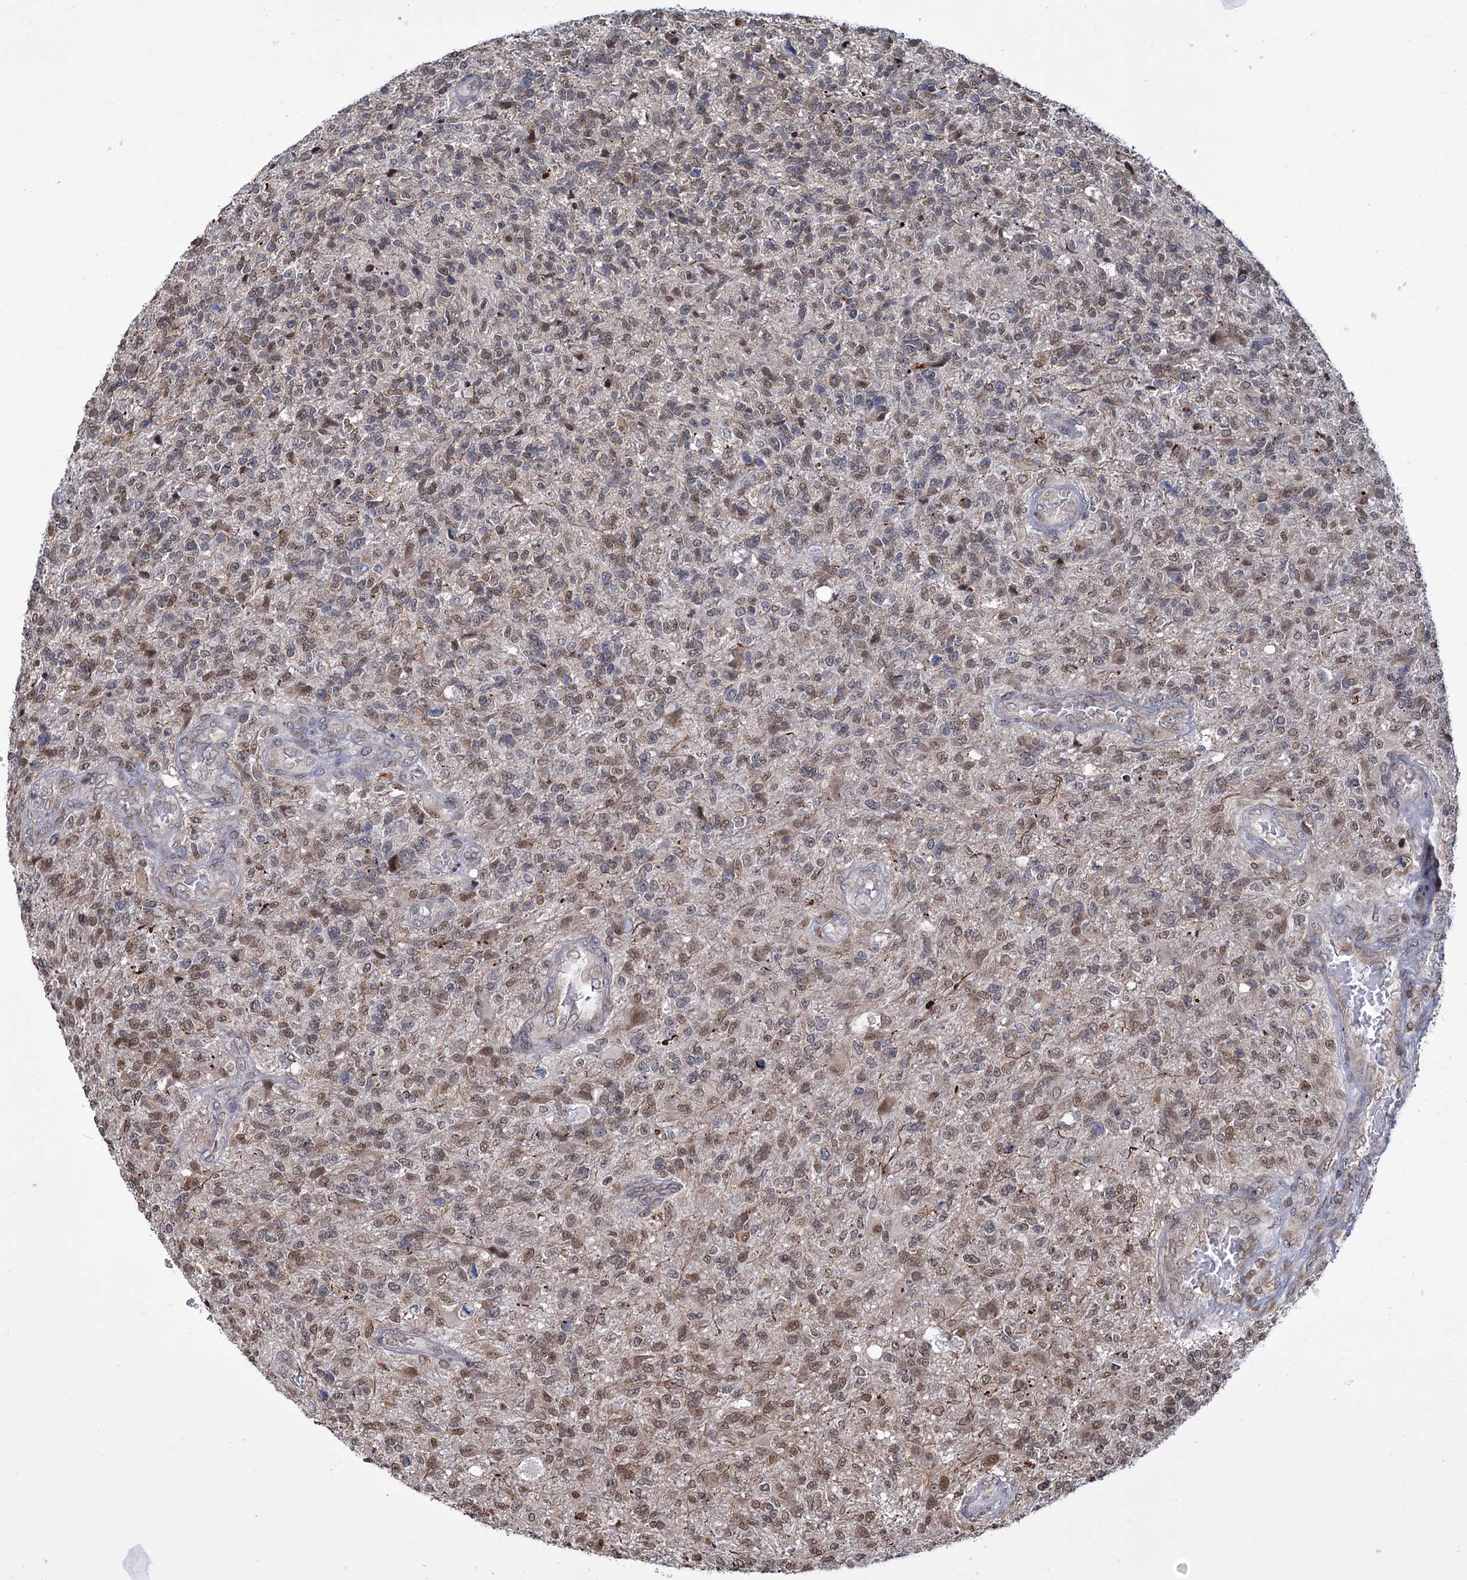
{"staining": {"intensity": "moderate", "quantity": "25%-75%", "location": "cytoplasmic/membranous,nuclear"}, "tissue": "glioma", "cell_type": "Tumor cells", "image_type": "cancer", "snomed": [{"axis": "morphology", "description": "Glioma, malignant, High grade"}, {"axis": "topography", "description": "Brain"}], "caption": "A histopathology image of human high-grade glioma (malignant) stained for a protein demonstrates moderate cytoplasmic/membranous and nuclear brown staining in tumor cells. Nuclei are stained in blue.", "gene": "CFAP46", "patient": {"sex": "male", "age": 56}}